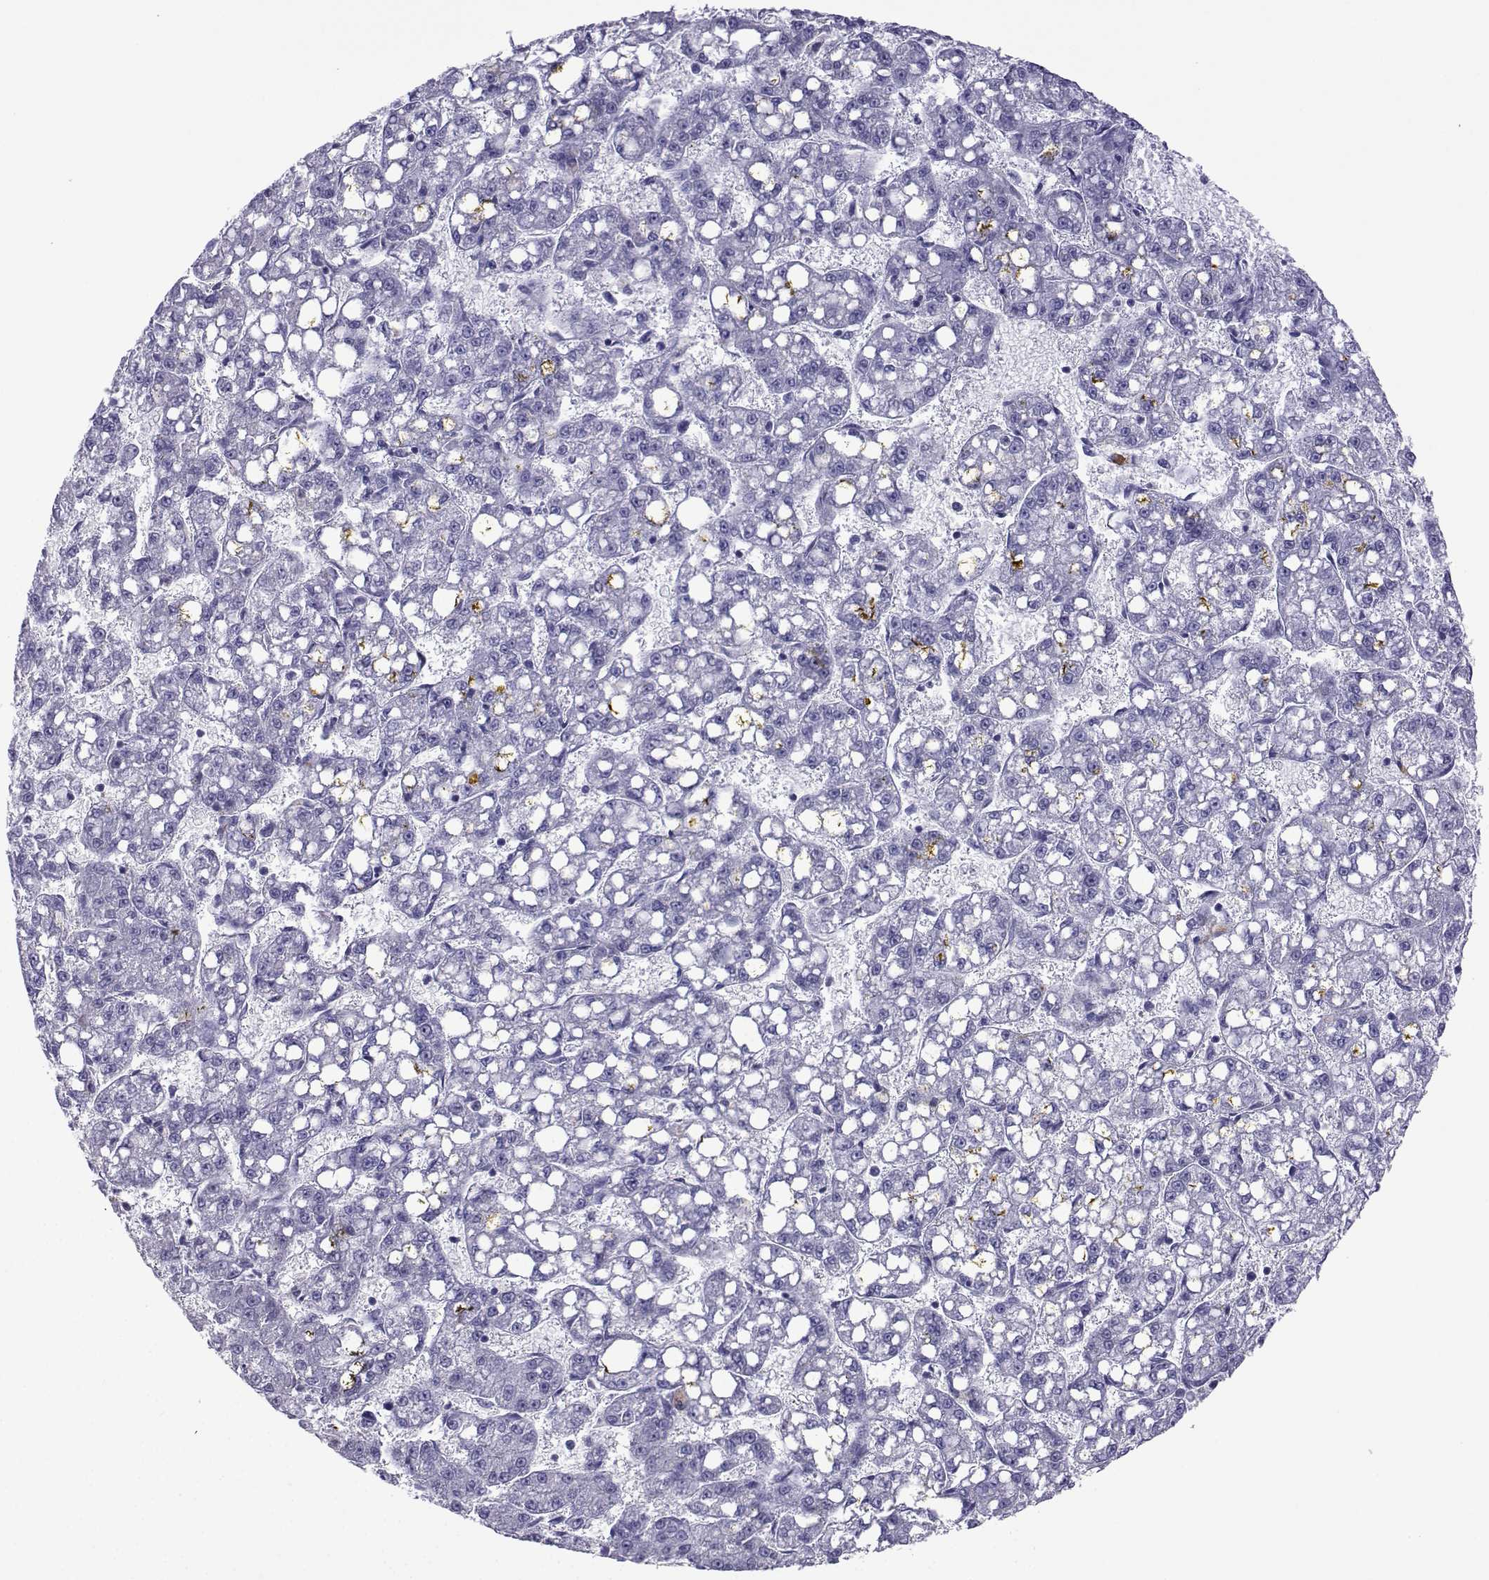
{"staining": {"intensity": "negative", "quantity": "none", "location": "none"}, "tissue": "liver cancer", "cell_type": "Tumor cells", "image_type": "cancer", "snomed": [{"axis": "morphology", "description": "Carcinoma, Hepatocellular, NOS"}, {"axis": "topography", "description": "Liver"}], "caption": "Immunohistochemistry micrograph of neoplastic tissue: human hepatocellular carcinoma (liver) stained with DAB demonstrates no significant protein staining in tumor cells.", "gene": "CFAP70", "patient": {"sex": "female", "age": 65}}